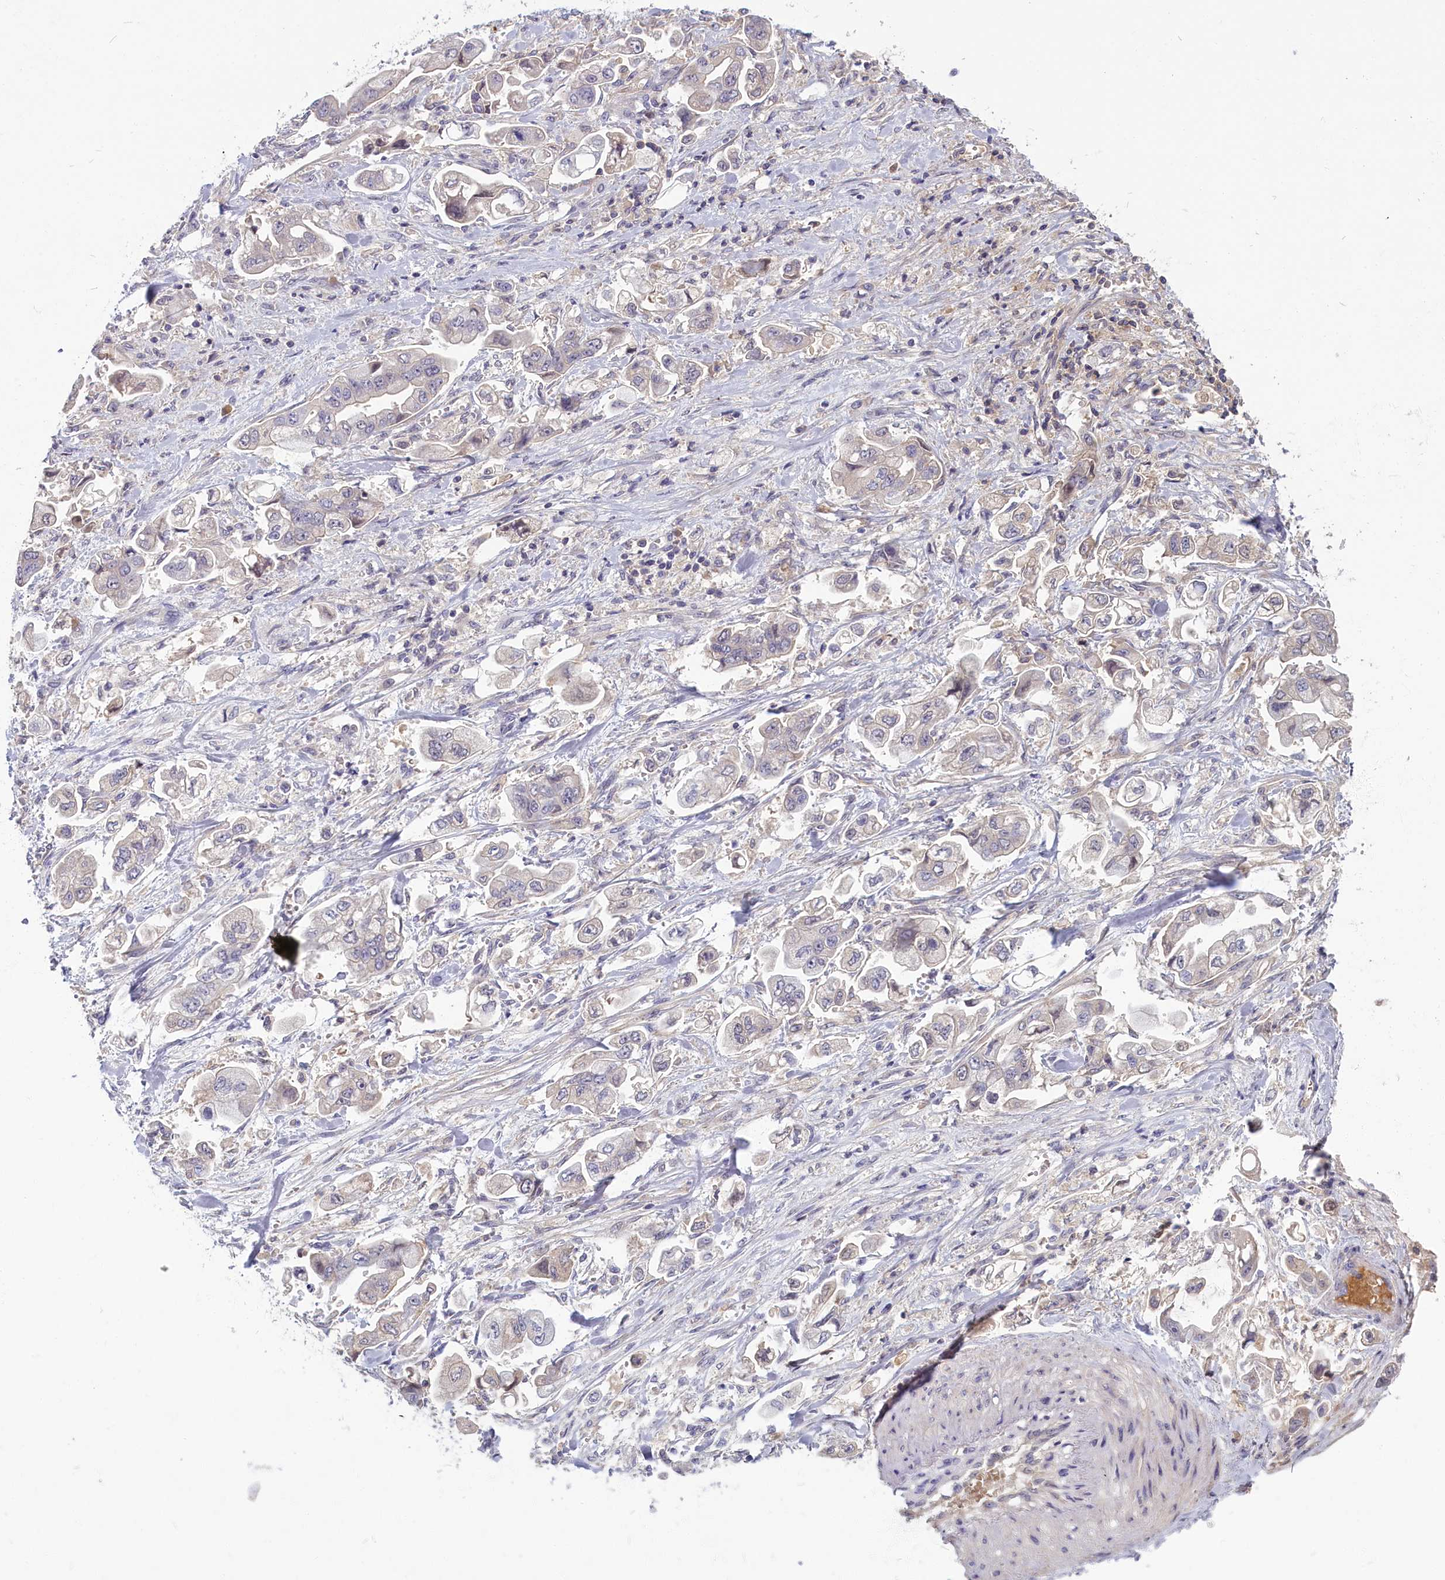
{"staining": {"intensity": "negative", "quantity": "none", "location": "none"}, "tissue": "stomach cancer", "cell_type": "Tumor cells", "image_type": "cancer", "snomed": [{"axis": "morphology", "description": "Adenocarcinoma, NOS"}, {"axis": "topography", "description": "Stomach"}], "caption": "This is an IHC histopathology image of human stomach adenocarcinoma. There is no expression in tumor cells.", "gene": "SV2C", "patient": {"sex": "male", "age": 62}}